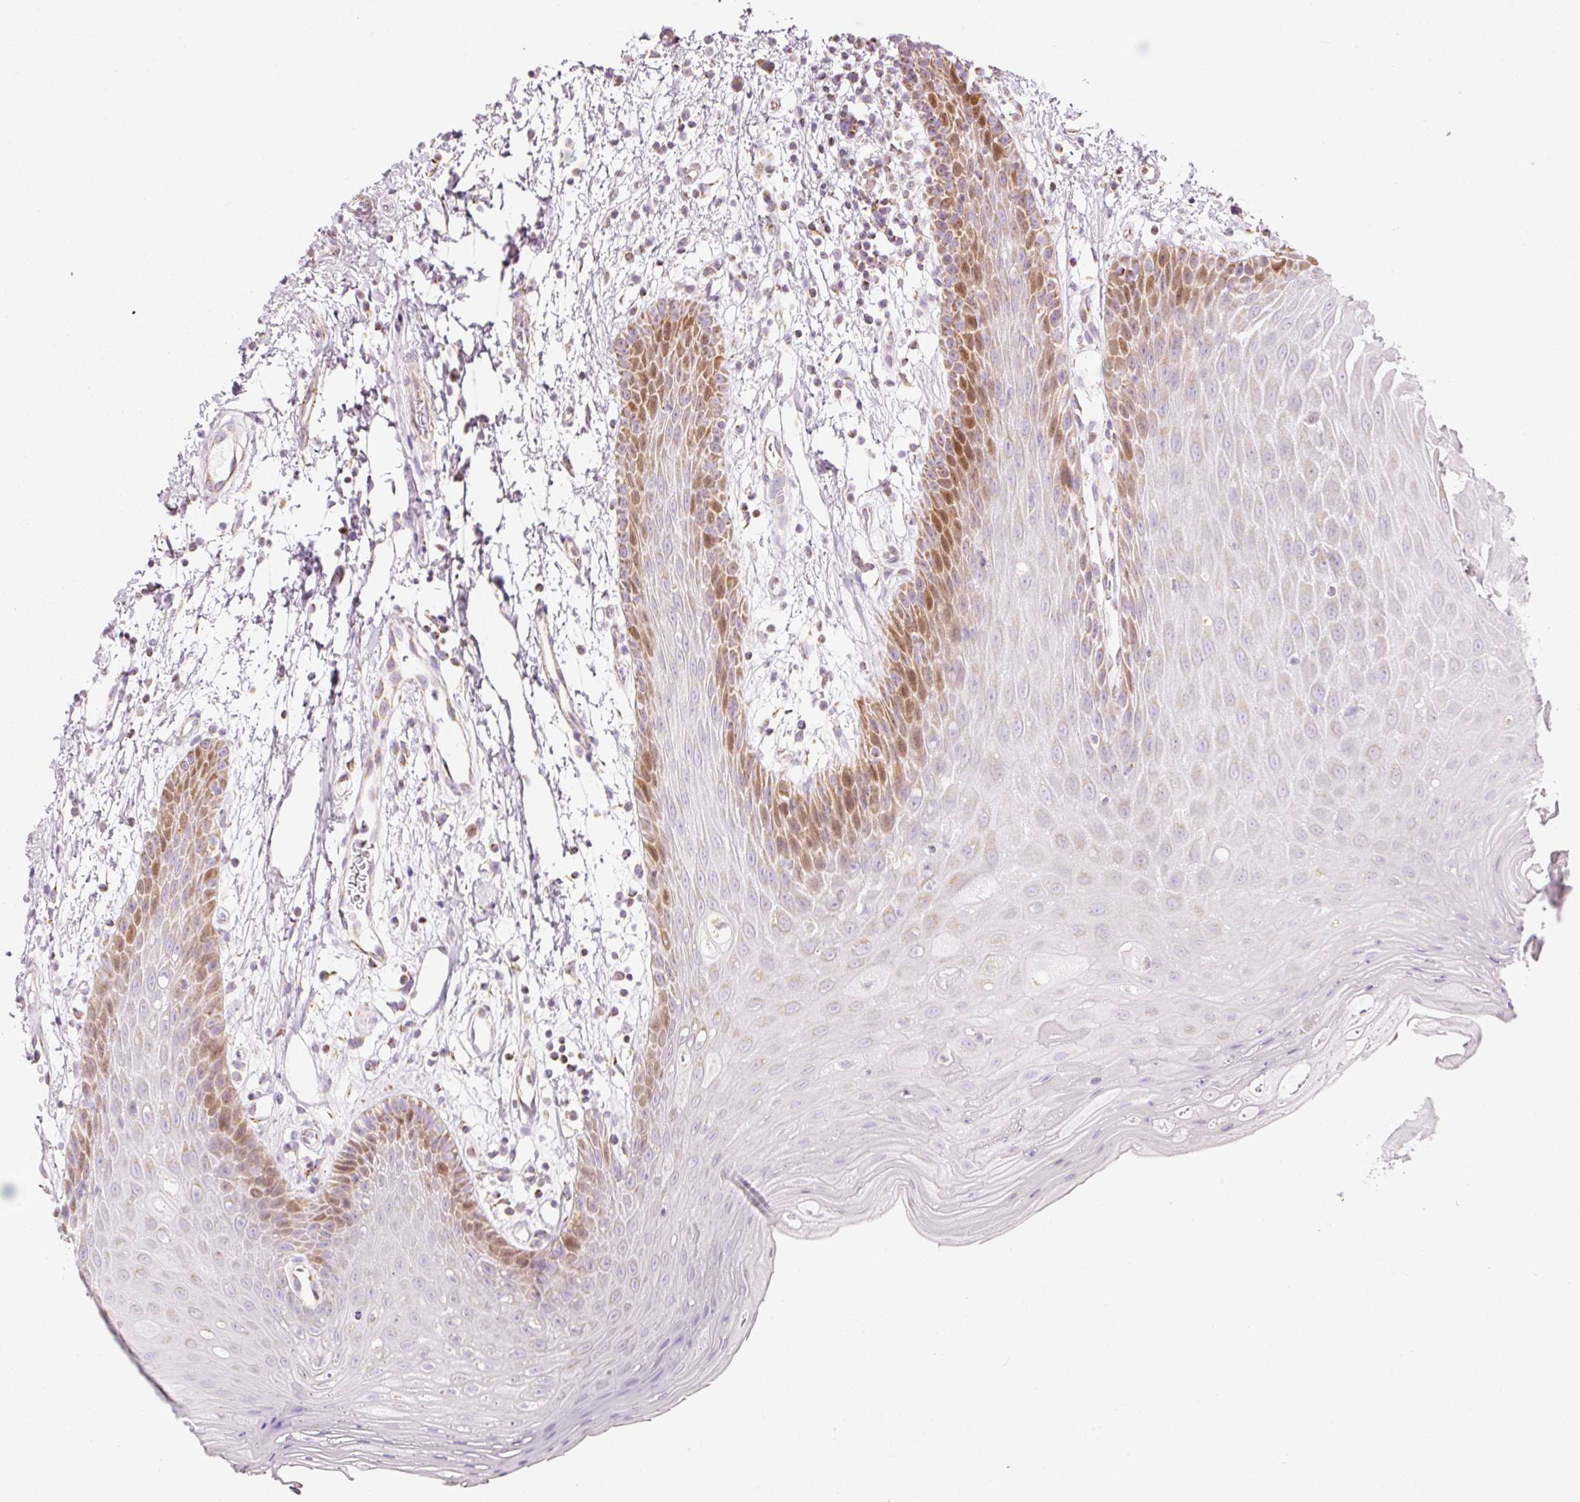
{"staining": {"intensity": "moderate", "quantity": "25%-75%", "location": "nuclear"}, "tissue": "oral mucosa", "cell_type": "Squamous epithelial cells", "image_type": "normal", "snomed": [{"axis": "morphology", "description": "Normal tissue, NOS"}, {"axis": "topography", "description": "Oral tissue"}, {"axis": "topography", "description": "Tounge, NOS"}], "caption": "Oral mucosa stained with a brown dye demonstrates moderate nuclear positive expression in approximately 25%-75% of squamous epithelial cells.", "gene": "DUT", "patient": {"sex": "female", "age": 59}}